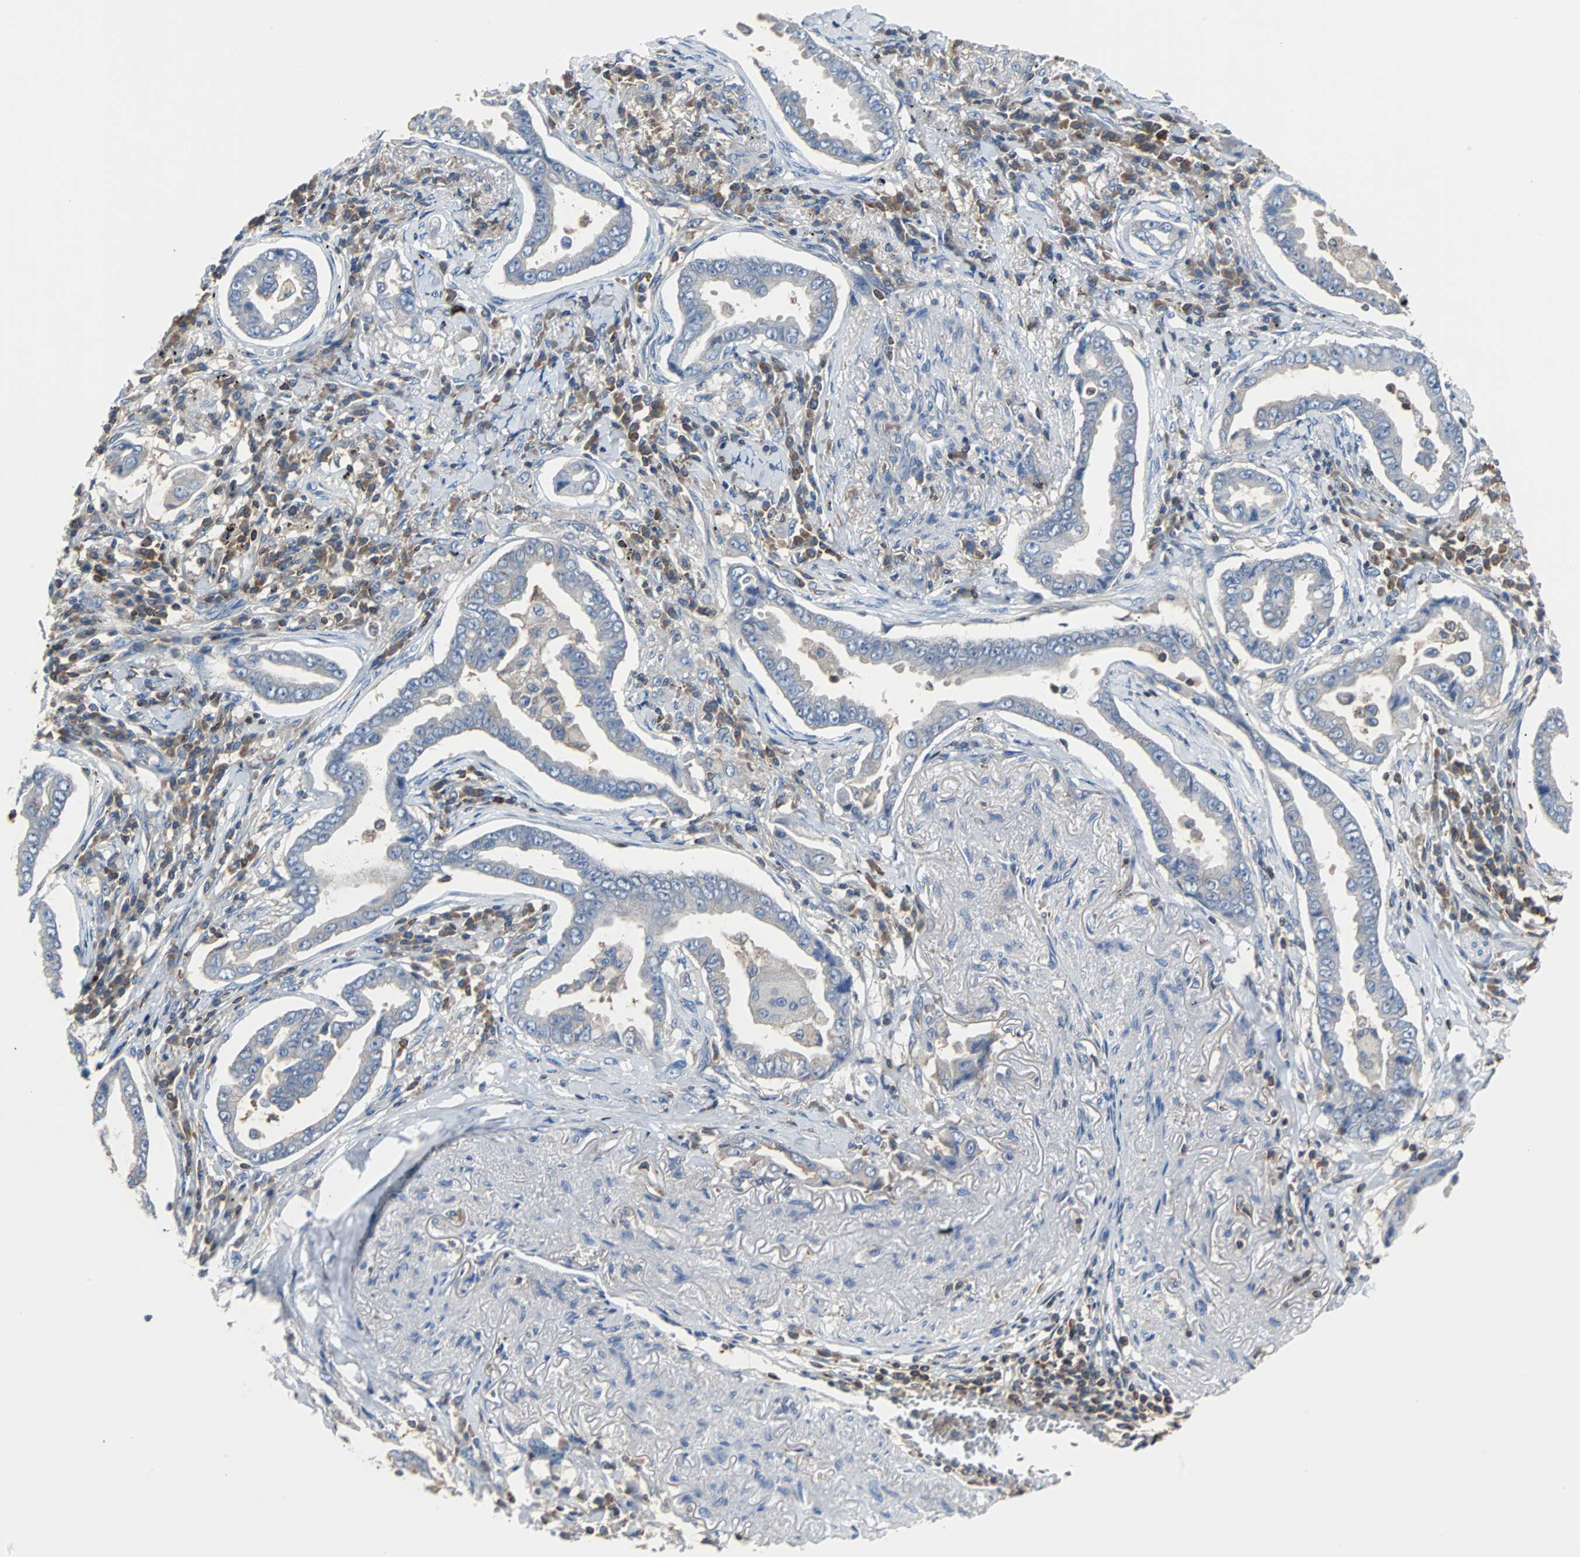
{"staining": {"intensity": "negative", "quantity": "none", "location": "none"}, "tissue": "lung cancer", "cell_type": "Tumor cells", "image_type": "cancer", "snomed": [{"axis": "morphology", "description": "Normal tissue, NOS"}, {"axis": "morphology", "description": "Inflammation, NOS"}, {"axis": "morphology", "description": "Adenocarcinoma, NOS"}, {"axis": "topography", "description": "Lung"}], "caption": "Immunohistochemistry image of human lung adenocarcinoma stained for a protein (brown), which demonstrates no expression in tumor cells.", "gene": "TSC22D4", "patient": {"sex": "female", "age": 64}}